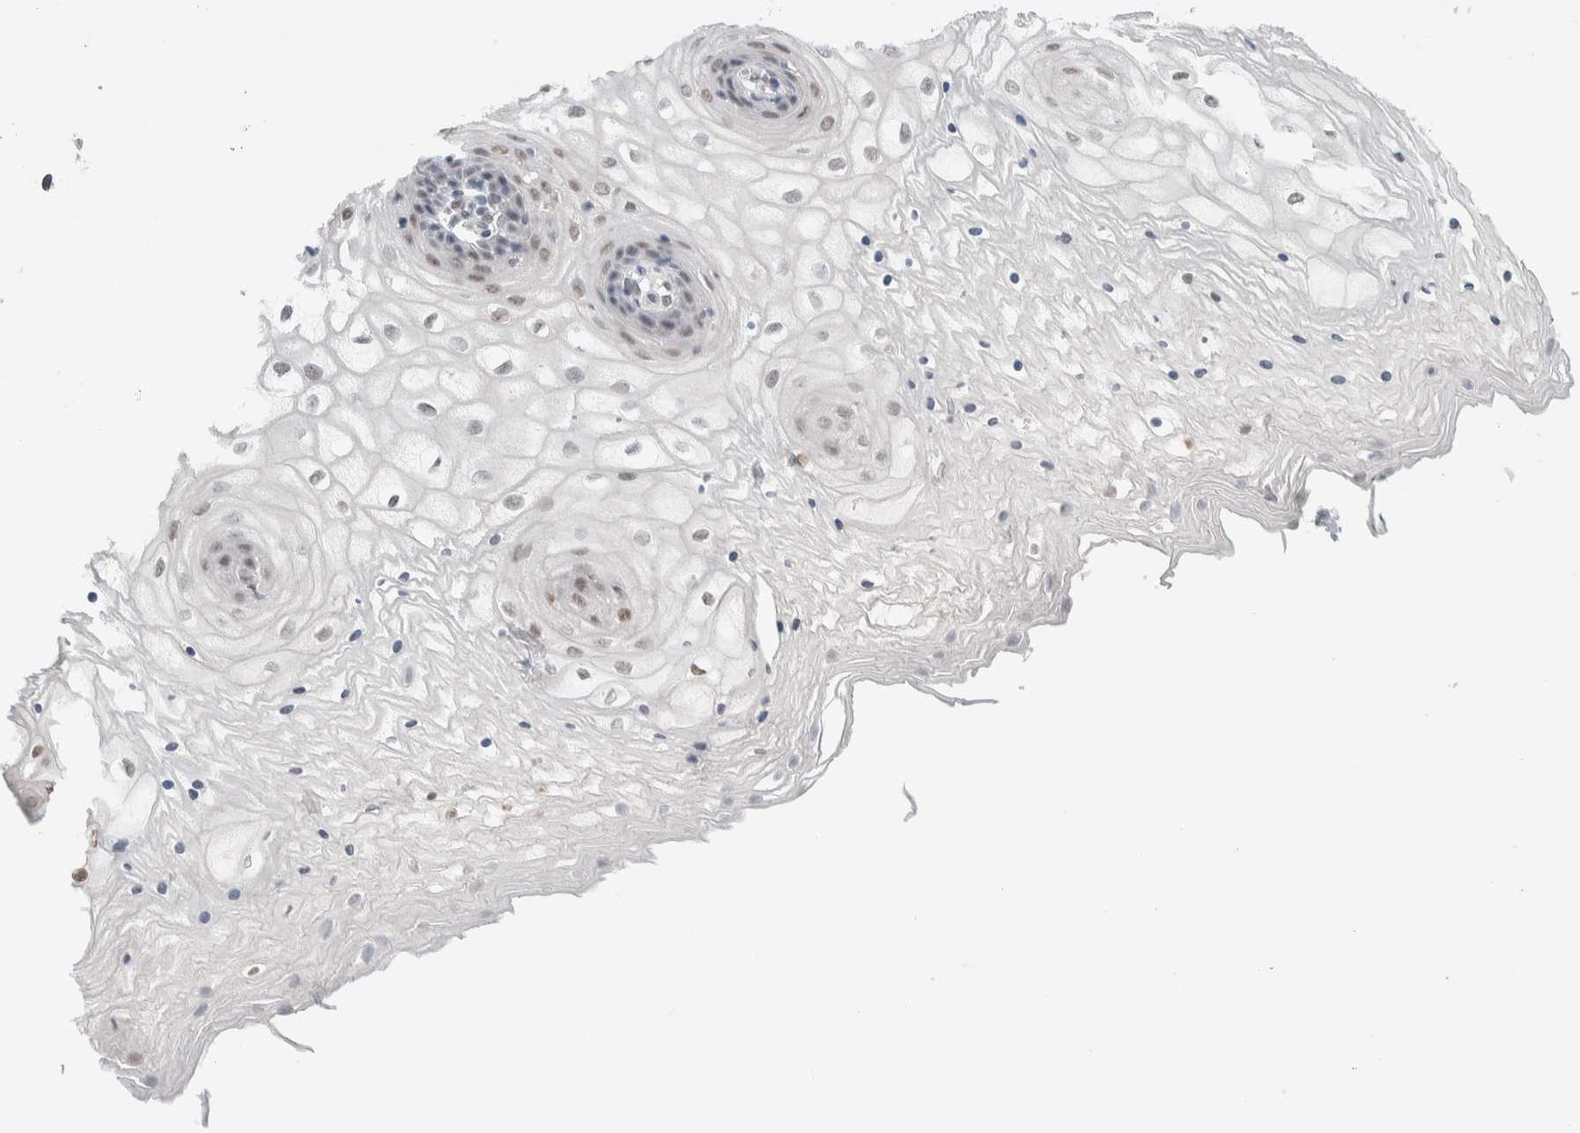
{"staining": {"intensity": "weak", "quantity": "25%-75%", "location": "nuclear"}, "tissue": "vagina", "cell_type": "Squamous epithelial cells", "image_type": "normal", "snomed": [{"axis": "morphology", "description": "Normal tissue, NOS"}, {"axis": "topography", "description": "Vagina"}], "caption": "Immunohistochemistry staining of benign vagina, which shows low levels of weak nuclear positivity in approximately 25%-75% of squamous epithelial cells indicating weak nuclear protein positivity. The staining was performed using DAB (brown) for protein detection and nuclei were counterstained in hematoxylin (blue).", "gene": "PRMT1", "patient": {"sex": "female", "age": 34}}